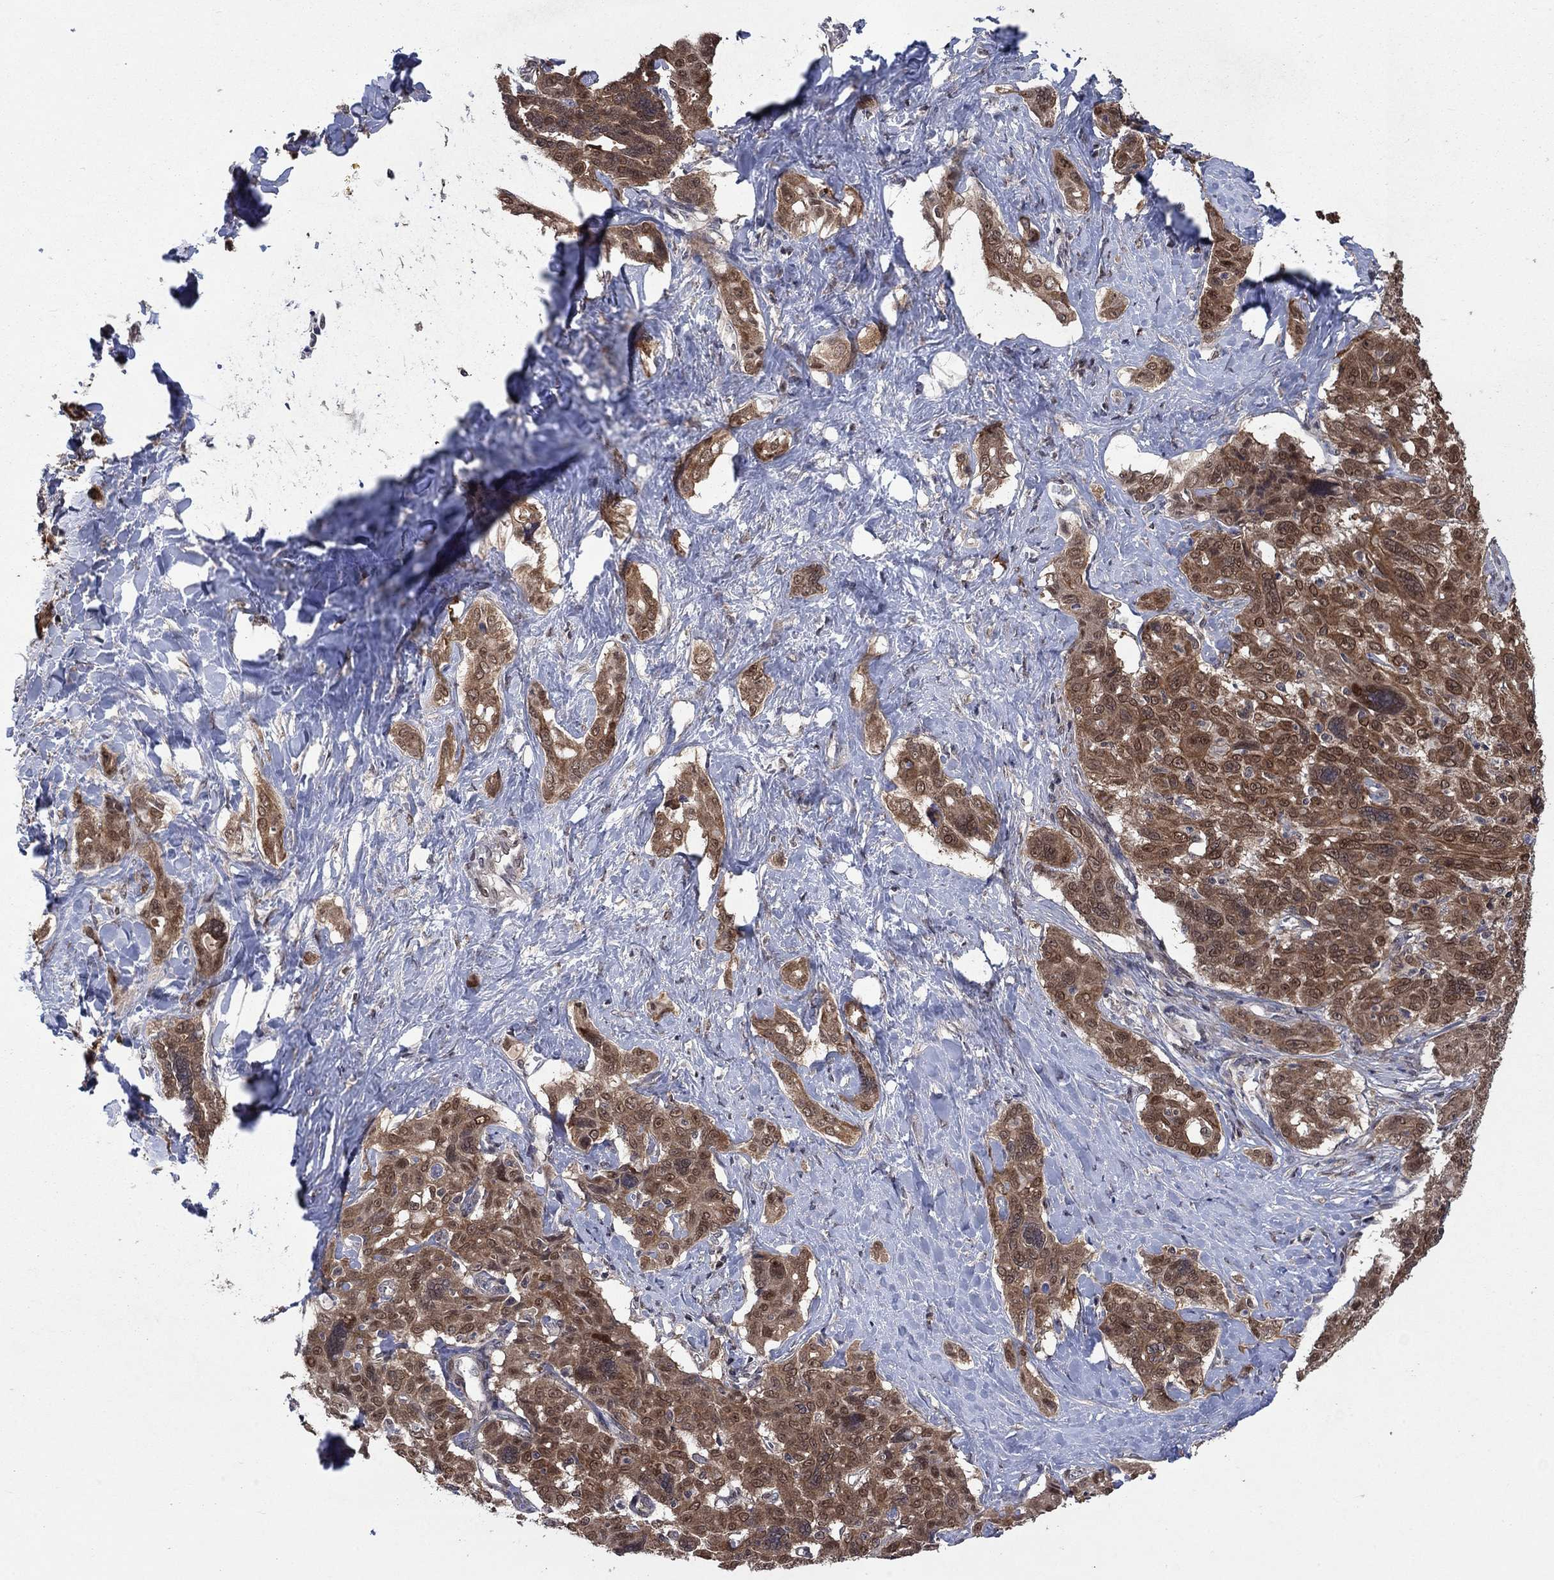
{"staining": {"intensity": "strong", "quantity": ">75%", "location": "cytoplasmic/membranous"}, "tissue": "liver cancer", "cell_type": "Tumor cells", "image_type": "cancer", "snomed": [{"axis": "morphology", "description": "Cholangiocarcinoma"}, {"axis": "topography", "description": "Liver"}], "caption": "Immunohistochemistry (DAB (3,3'-diaminobenzidine)) staining of cholangiocarcinoma (liver) displays strong cytoplasmic/membranous protein expression in about >75% of tumor cells.", "gene": "IAH1", "patient": {"sex": "female", "age": 47}}